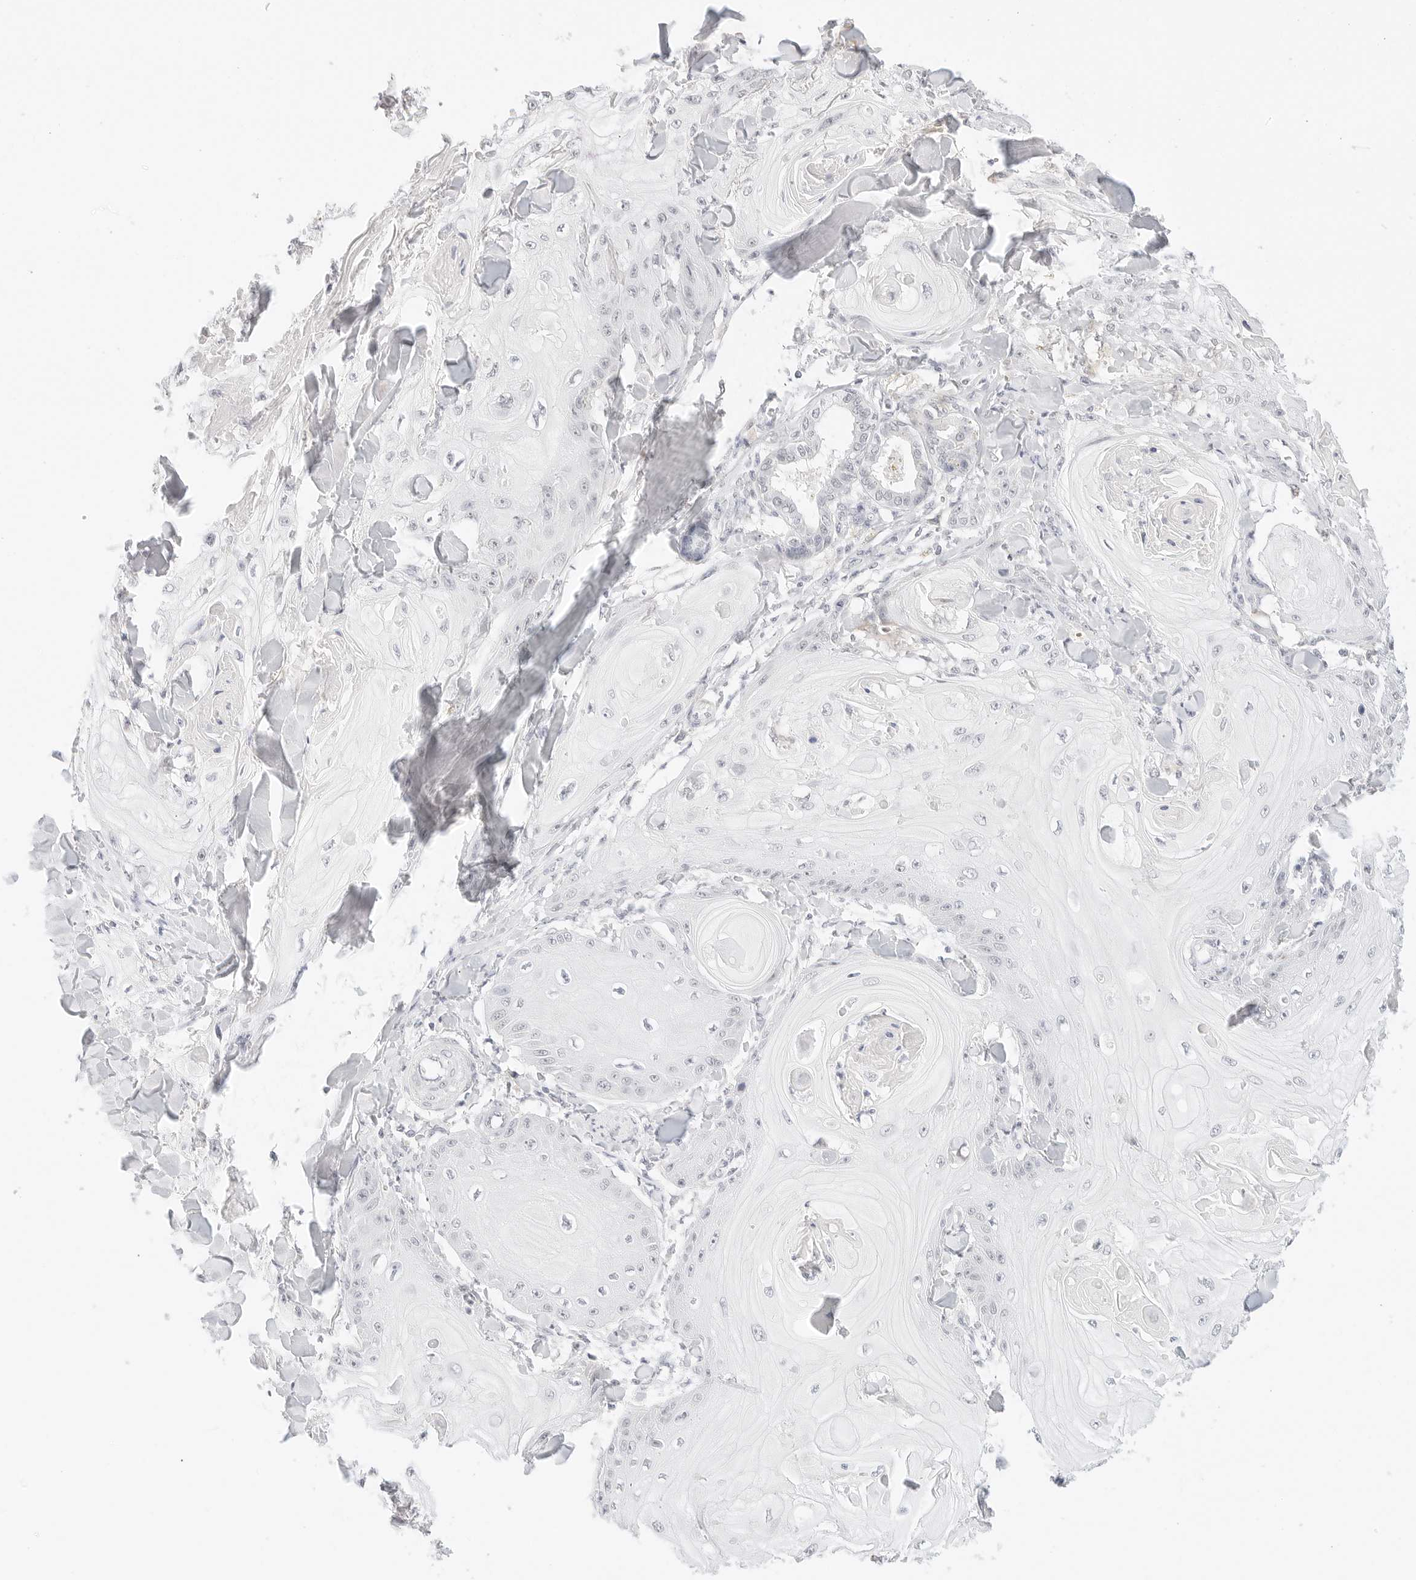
{"staining": {"intensity": "negative", "quantity": "none", "location": "none"}, "tissue": "skin cancer", "cell_type": "Tumor cells", "image_type": "cancer", "snomed": [{"axis": "morphology", "description": "Squamous cell carcinoma, NOS"}, {"axis": "topography", "description": "Skin"}], "caption": "Protein analysis of skin cancer demonstrates no significant positivity in tumor cells. The staining was performed using DAB to visualize the protein expression in brown, while the nuclei were stained in blue with hematoxylin (Magnification: 20x).", "gene": "XKR4", "patient": {"sex": "male", "age": 74}}